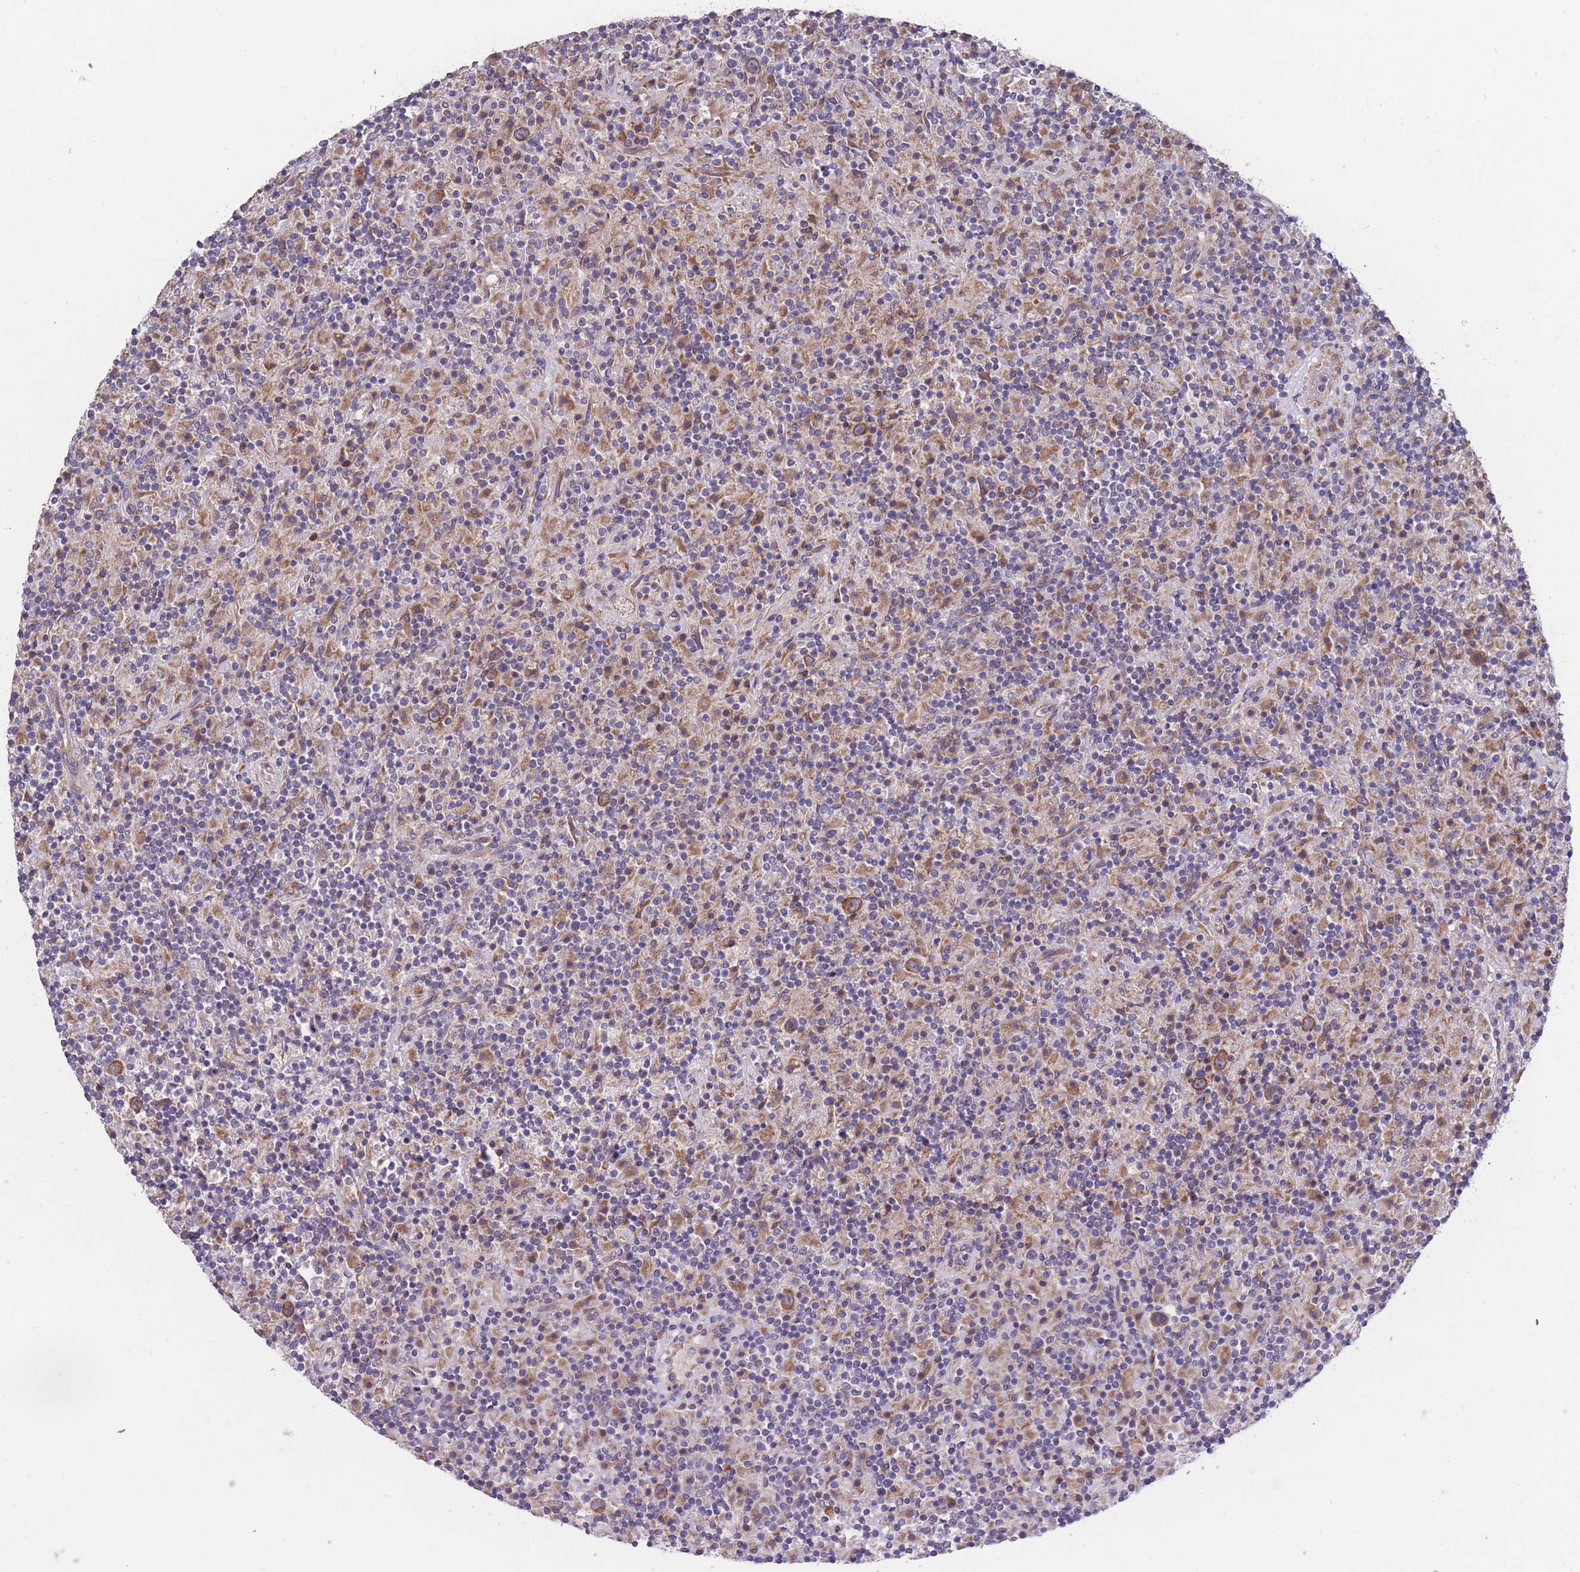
{"staining": {"intensity": "moderate", "quantity": ">75%", "location": "cytoplasmic/membranous"}, "tissue": "lymphoma", "cell_type": "Tumor cells", "image_type": "cancer", "snomed": [{"axis": "morphology", "description": "Hodgkin's disease, NOS"}, {"axis": "topography", "description": "Lymph node"}], "caption": "Protein staining displays moderate cytoplasmic/membranous positivity in approximately >75% of tumor cells in lymphoma.", "gene": "STIM2", "patient": {"sex": "male", "age": 70}}